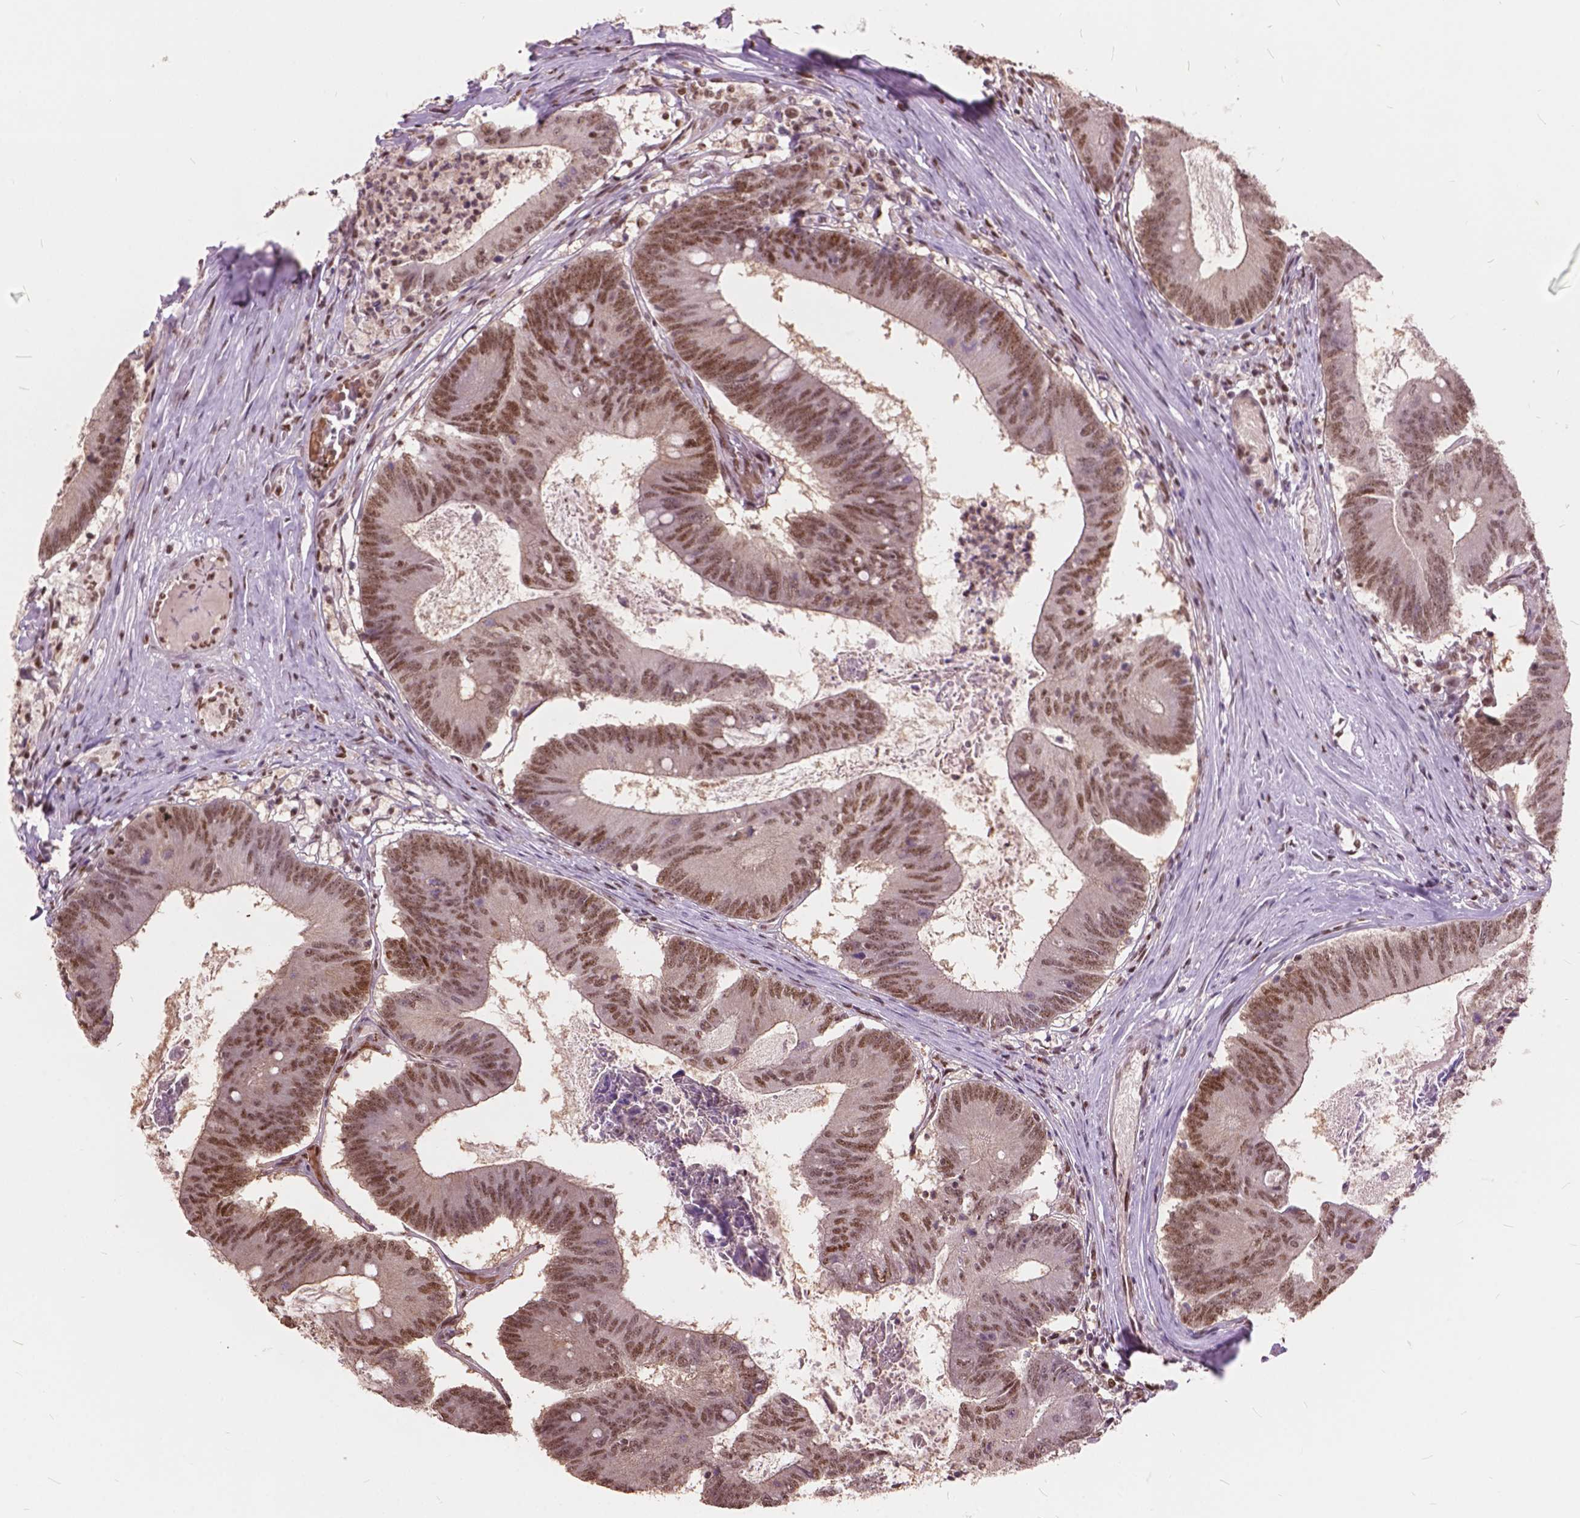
{"staining": {"intensity": "moderate", "quantity": "25%-75%", "location": "cytoplasmic/membranous,nuclear"}, "tissue": "colorectal cancer", "cell_type": "Tumor cells", "image_type": "cancer", "snomed": [{"axis": "morphology", "description": "Adenocarcinoma, NOS"}, {"axis": "topography", "description": "Colon"}], "caption": "Immunohistochemistry (IHC) of human colorectal cancer exhibits medium levels of moderate cytoplasmic/membranous and nuclear expression in approximately 25%-75% of tumor cells.", "gene": "ANP32B", "patient": {"sex": "female", "age": 70}}